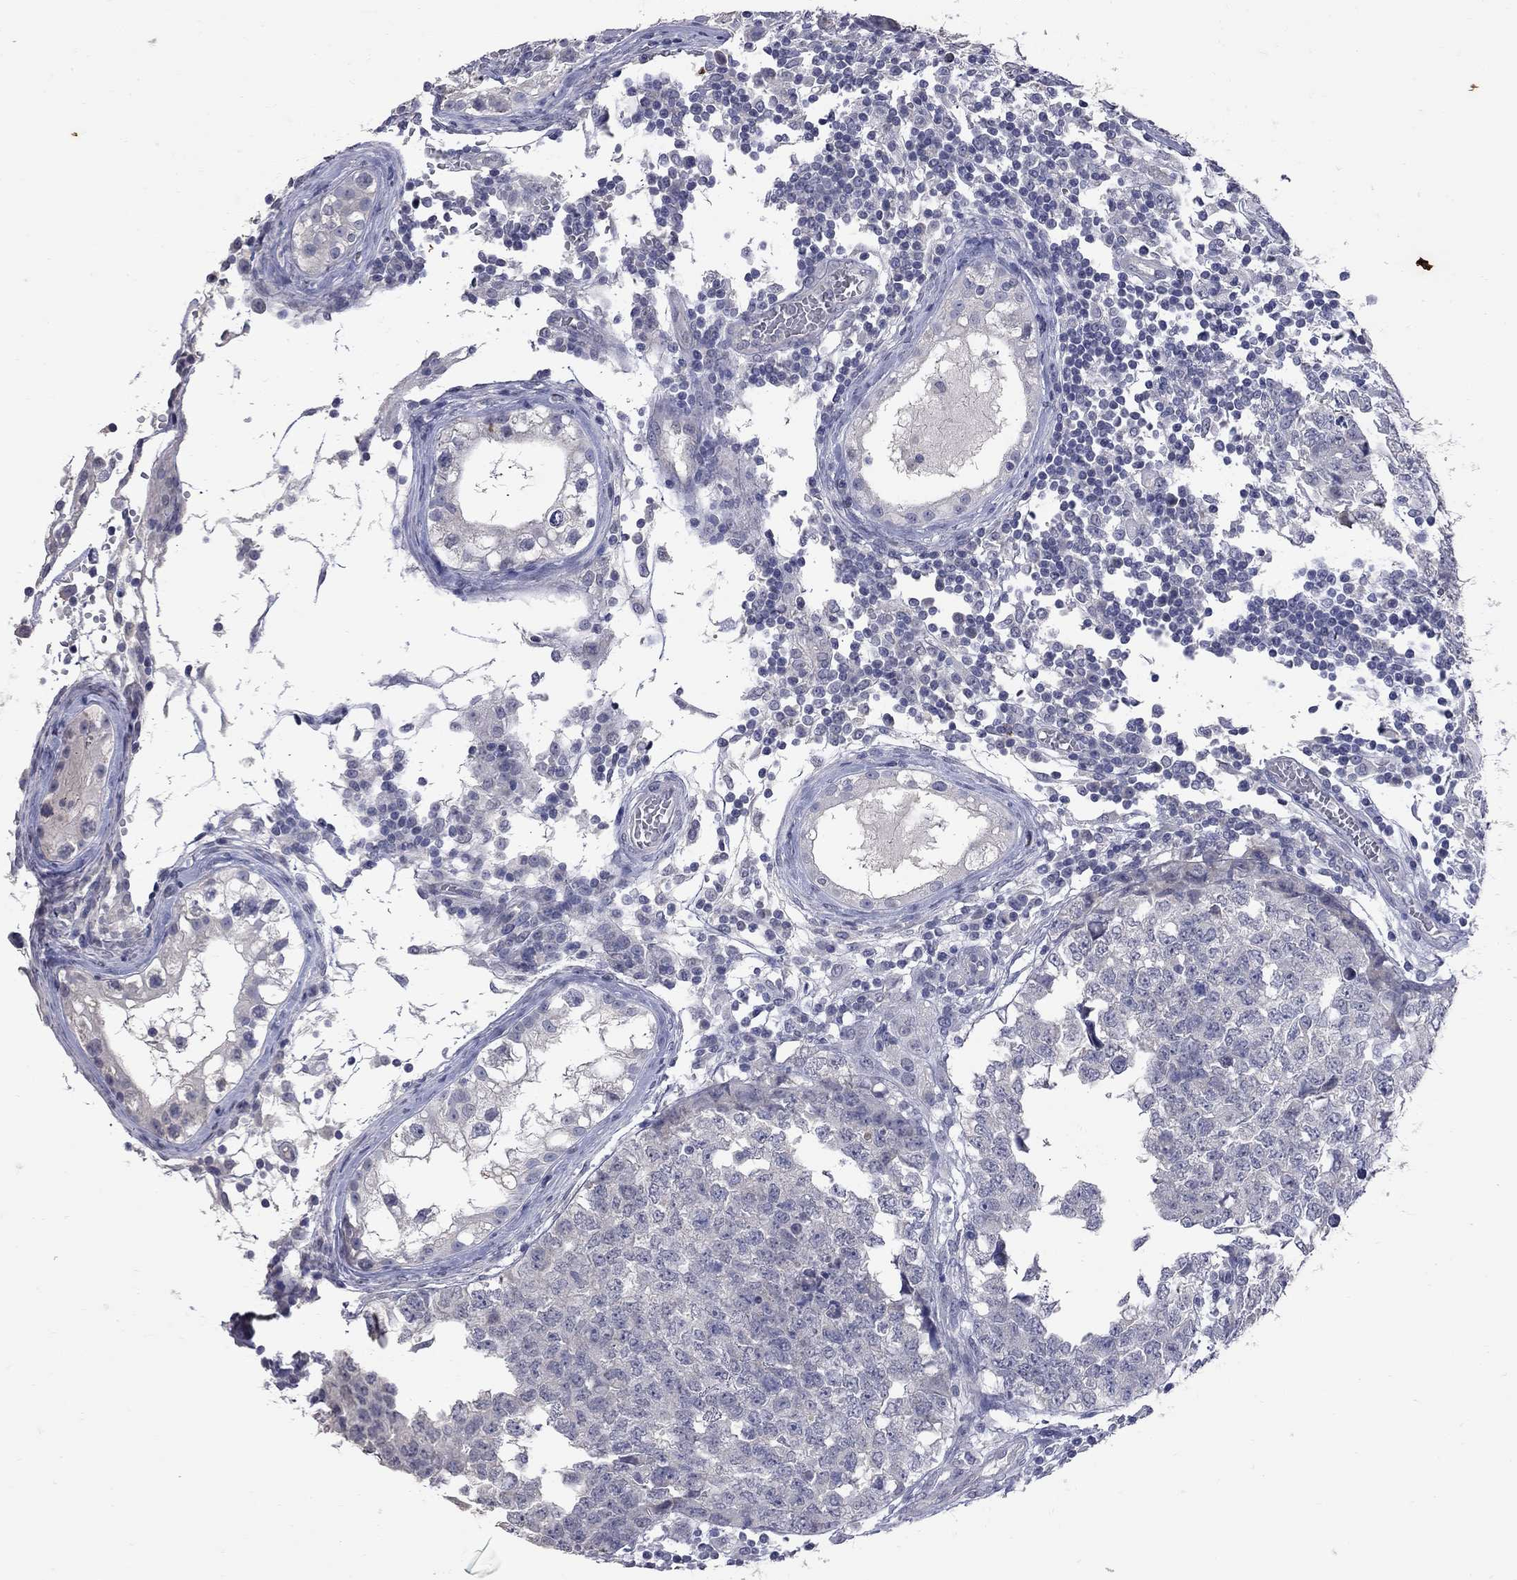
{"staining": {"intensity": "negative", "quantity": "none", "location": "none"}, "tissue": "testis cancer", "cell_type": "Tumor cells", "image_type": "cancer", "snomed": [{"axis": "morphology", "description": "Carcinoma, Embryonal, NOS"}, {"axis": "topography", "description": "Testis"}], "caption": "This histopathology image is of testis cancer stained with IHC to label a protein in brown with the nuclei are counter-stained blue. There is no staining in tumor cells.", "gene": "NOS2", "patient": {"sex": "male", "age": 23}}